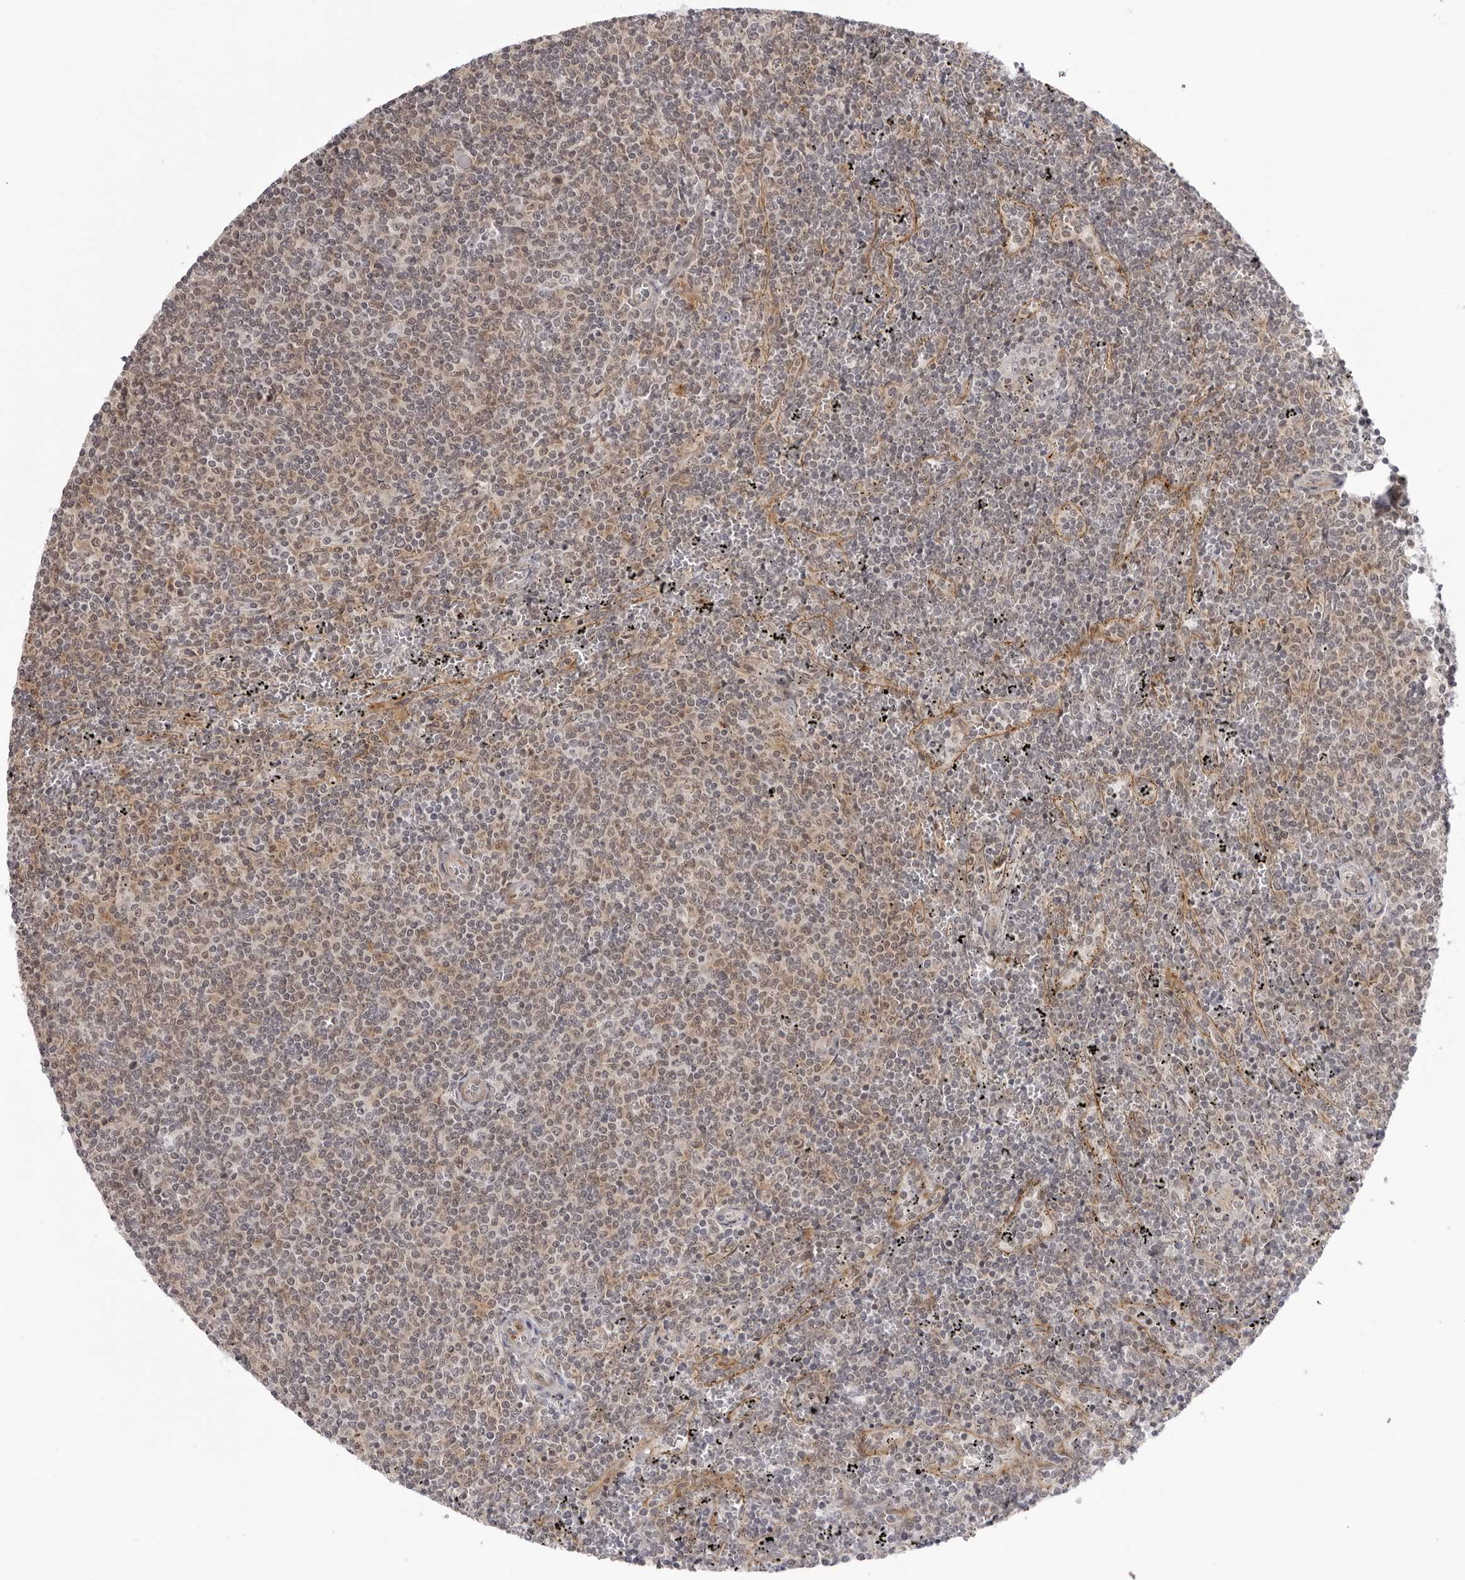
{"staining": {"intensity": "weak", "quantity": "25%-75%", "location": "cytoplasmic/membranous,nuclear"}, "tissue": "lymphoma", "cell_type": "Tumor cells", "image_type": "cancer", "snomed": [{"axis": "morphology", "description": "Malignant lymphoma, non-Hodgkin's type, Low grade"}, {"axis": "topography", "description": "Spleen"}], "caption": "IHC (DAB (3,3'-diaminobenzidine)) staining of human lymphoma shows weak cytoplasmic/membranous and nuclear protein staining in about 25%-75% of tumor cells. (DAB (3,3'-diaminobenzidine) IHC, brown staining for protein, blue staining for nuclei).", "gene": "SRGAP2", "patient": {"sex": "female", "age": 50}}